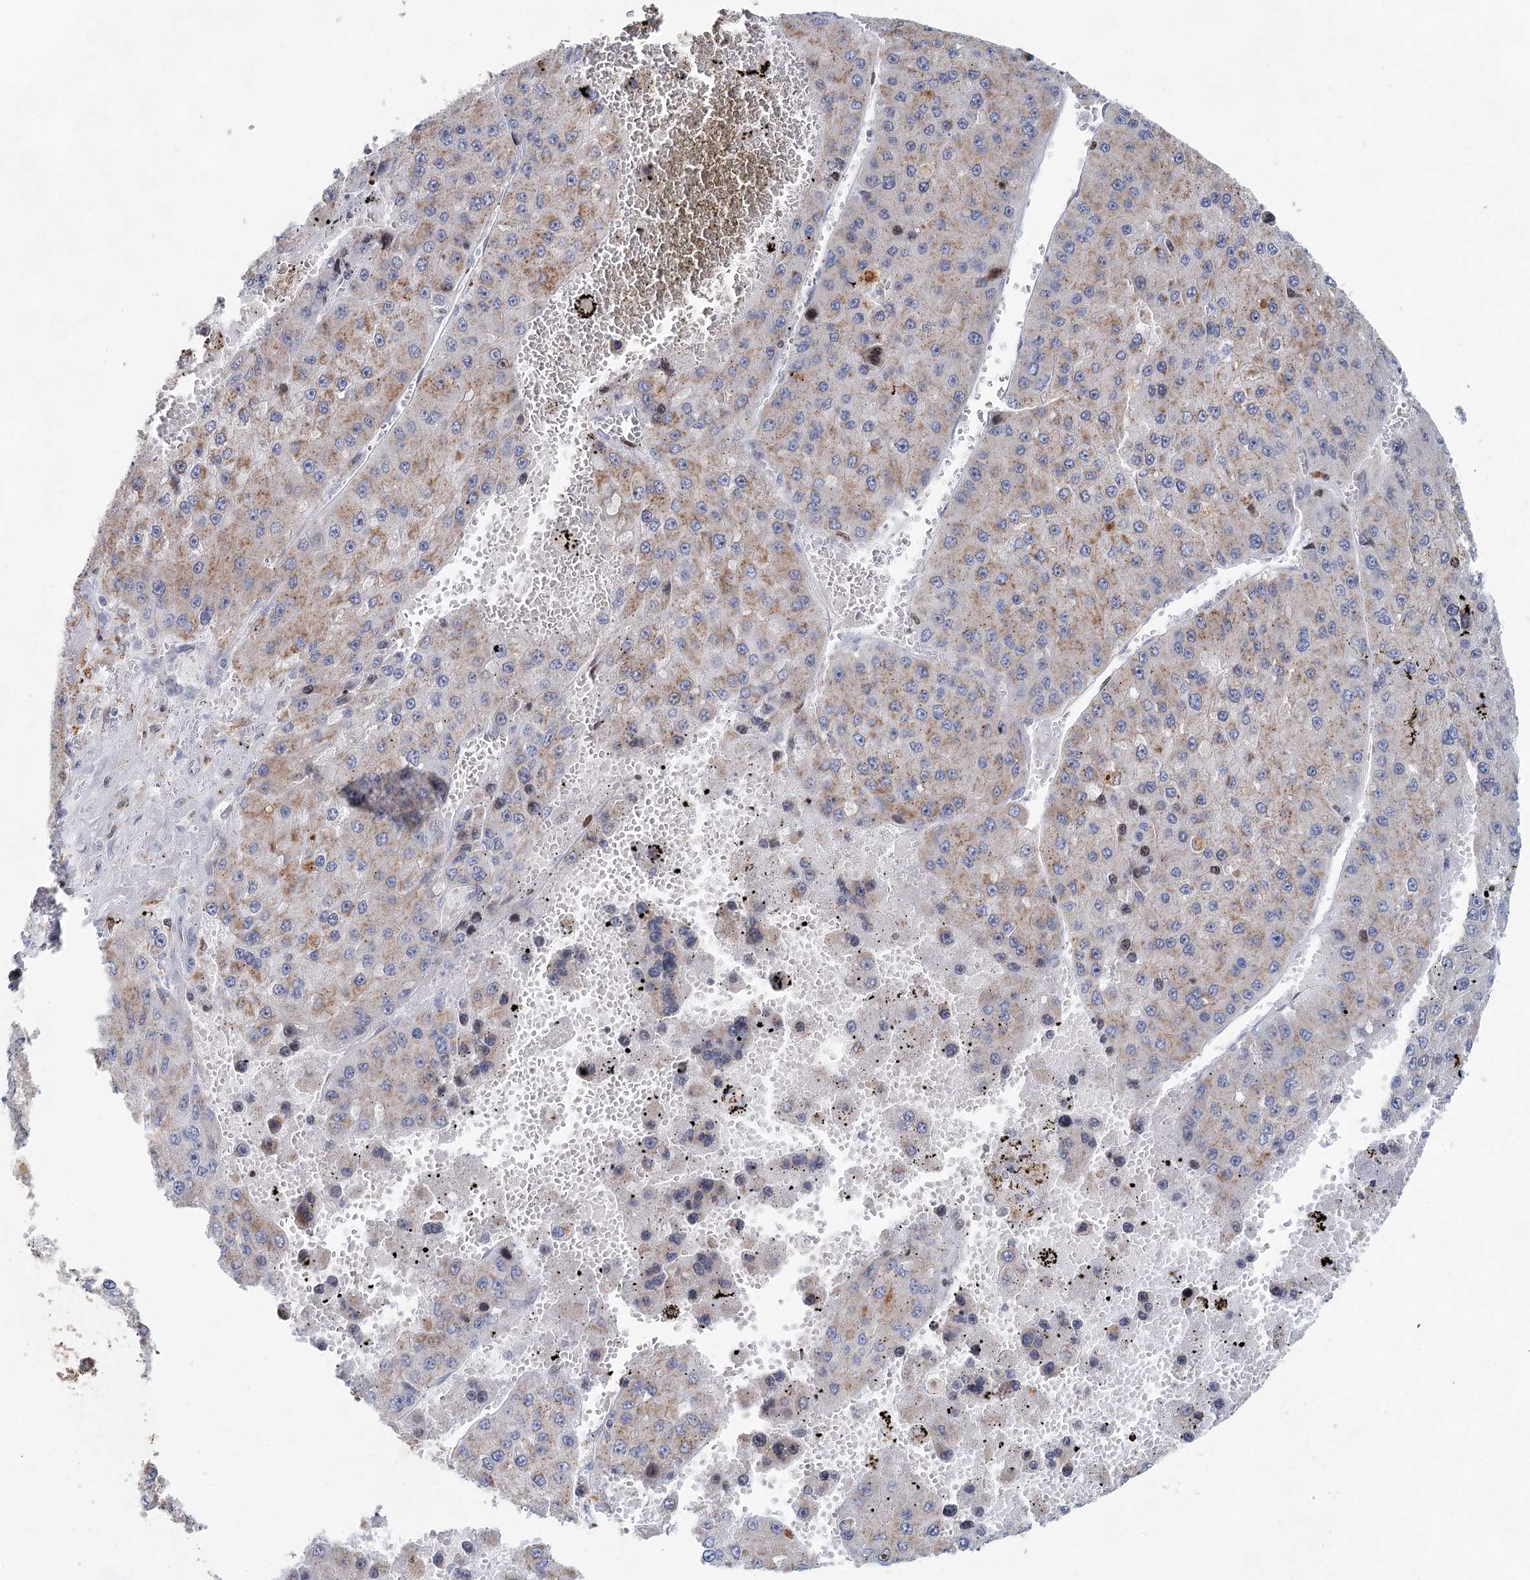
{"staining": {"intensity": "weak", "quantity": "25%-75%", "location": "cytoplasmic/membranous"}, "tissue": "liver cancer", "cell_type": "Tumor cells", "image_type": "cancer", "snomed": [{"axis": "morphology", "description": "Carcinoma, Hepatocellular, NOS"}, {"axis": "topography", "description": "Liver"}], "caption": "The histopathology image shows staining of hepatocellular carcinoma (liver), revealing weak cytoplasmic/membranous protein expression (brown color) within tumor cells.", "gene": "XPO6", "patient": {"sex": "female", "age": 73}}